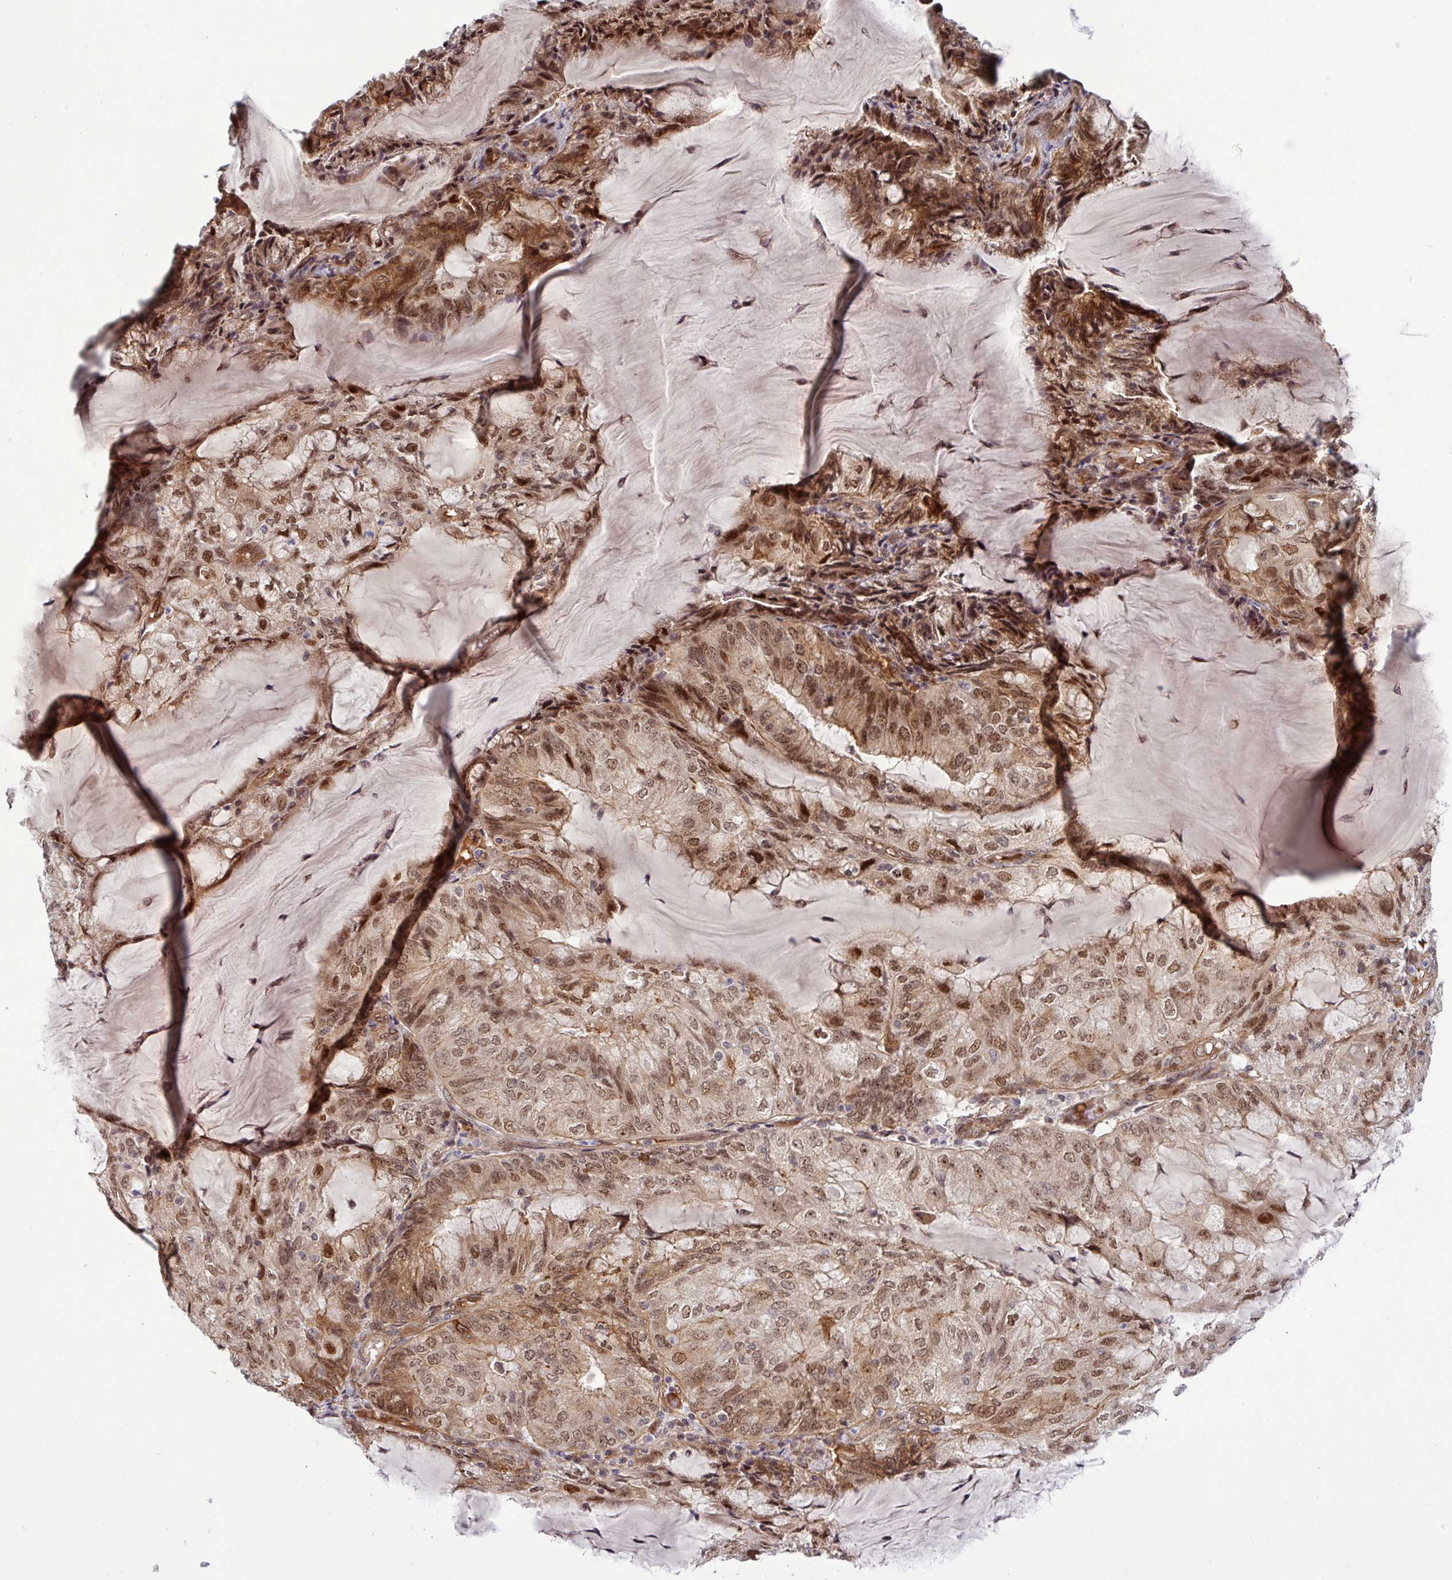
{"staining": {"intensity": "moderate", "quantity": ">75%", "location": "cytoplasmic/membranous,nuclear"}, "tissue": "endometrial cancer", "cell_type": "Tumor cells", "image_type": "cancer", "snomed": [{"axis": "morphology", "description": "Adenocarcinoma, NOS"}, {"axis": "topography", "description": "Endometrium"}], "caption": "Tumor cells reveal moderate cytoplasmic/membranous and nuclear expression in approximately >75% of cells in endometrial adenocarcinoma.", "gene": "C7orf50", "patient": {"sex": "female", "age": 81}}